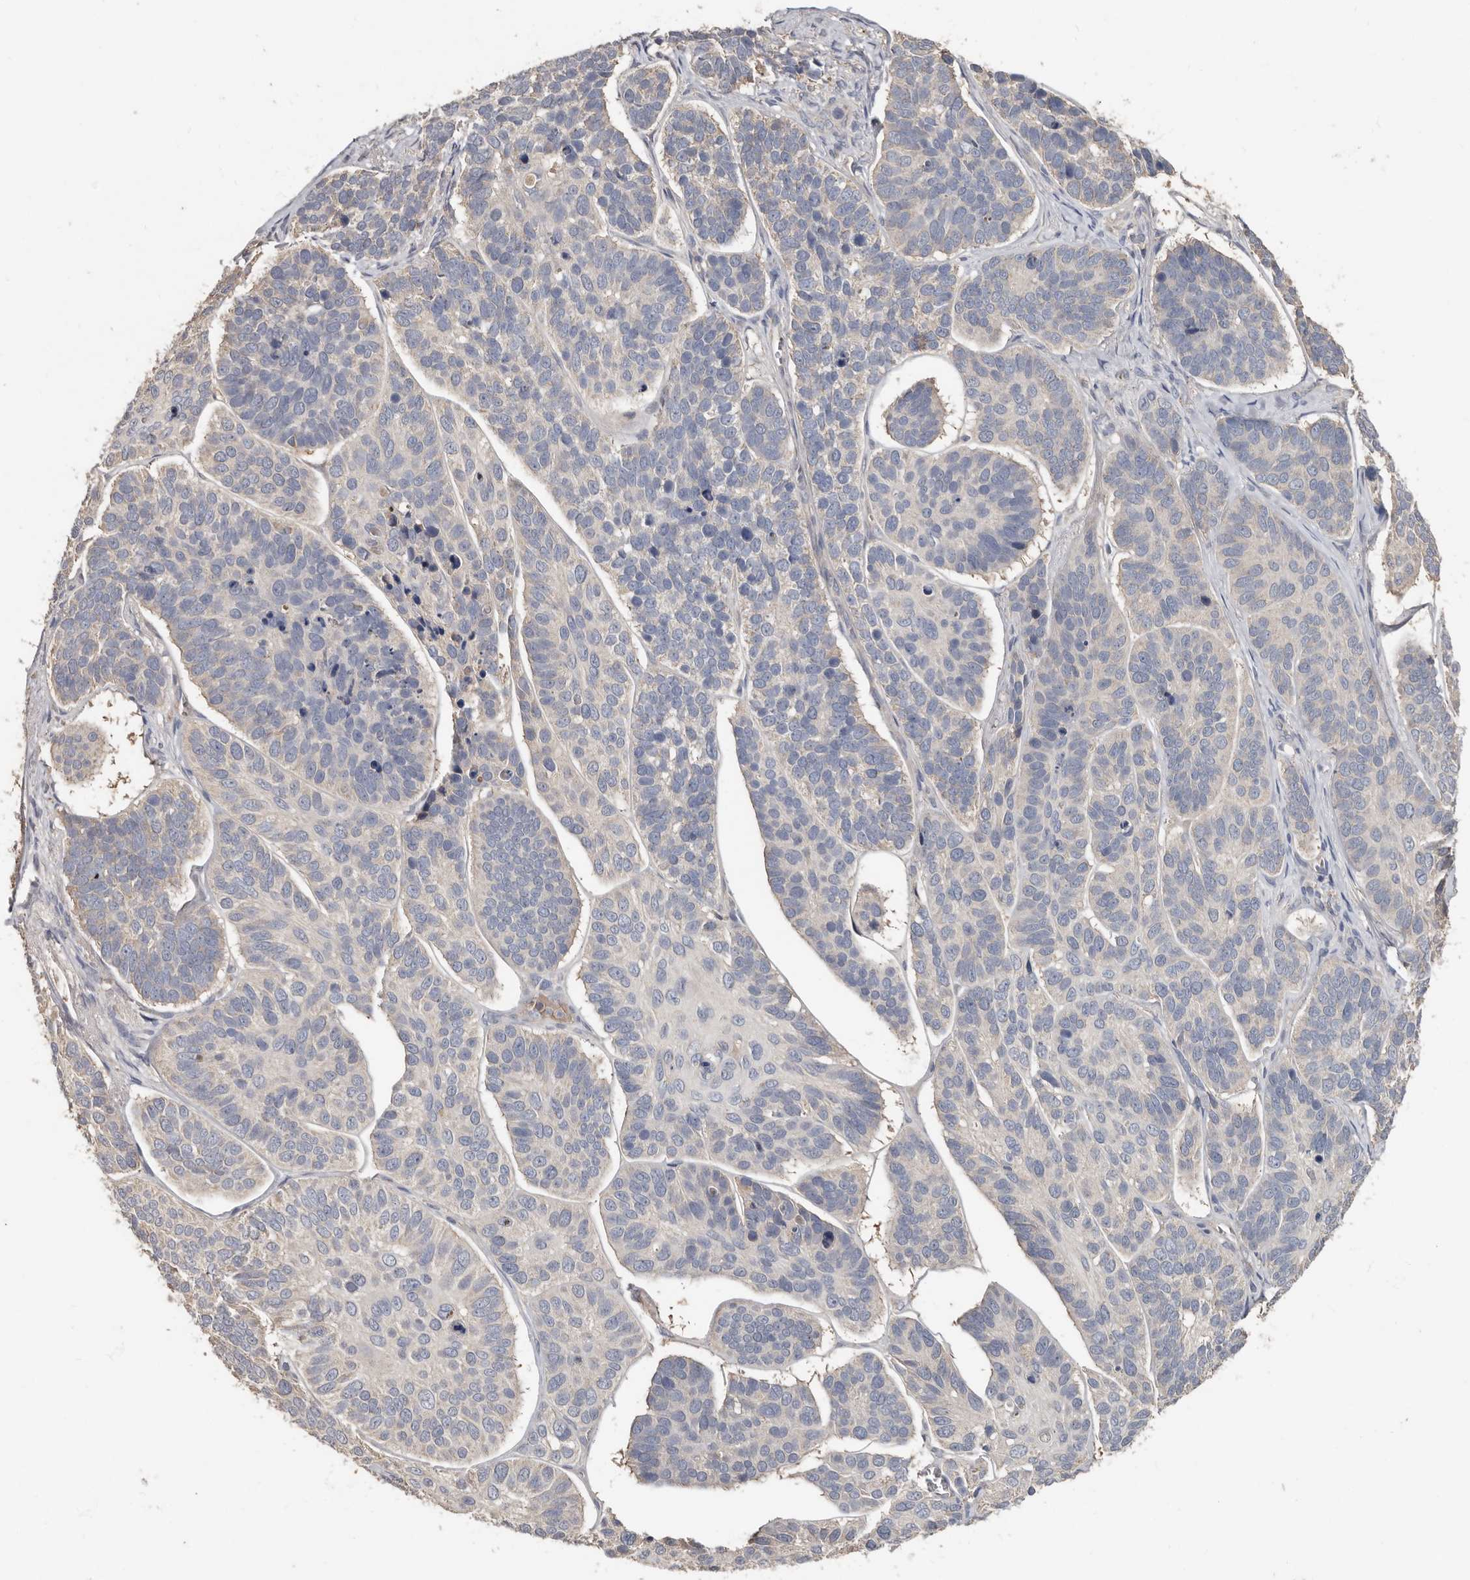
{"staining": {"intensity": "negative", "quantity": "none", "location": "none"}, "tissue": "skin cancer", "cell_type": "Tumor cells", "image_type": "cancer", "snomed": [{"axis": "morphology", "description": "Basal cell carcinoma"}, {"axis": "topography", "description": "Skin"}], "caption": "Image shows no significant protein staining in tumor cells of basal cell carcinoma (skin).", "gene": "KIF26B", "patient": {"sex": "male", "age": 62}}